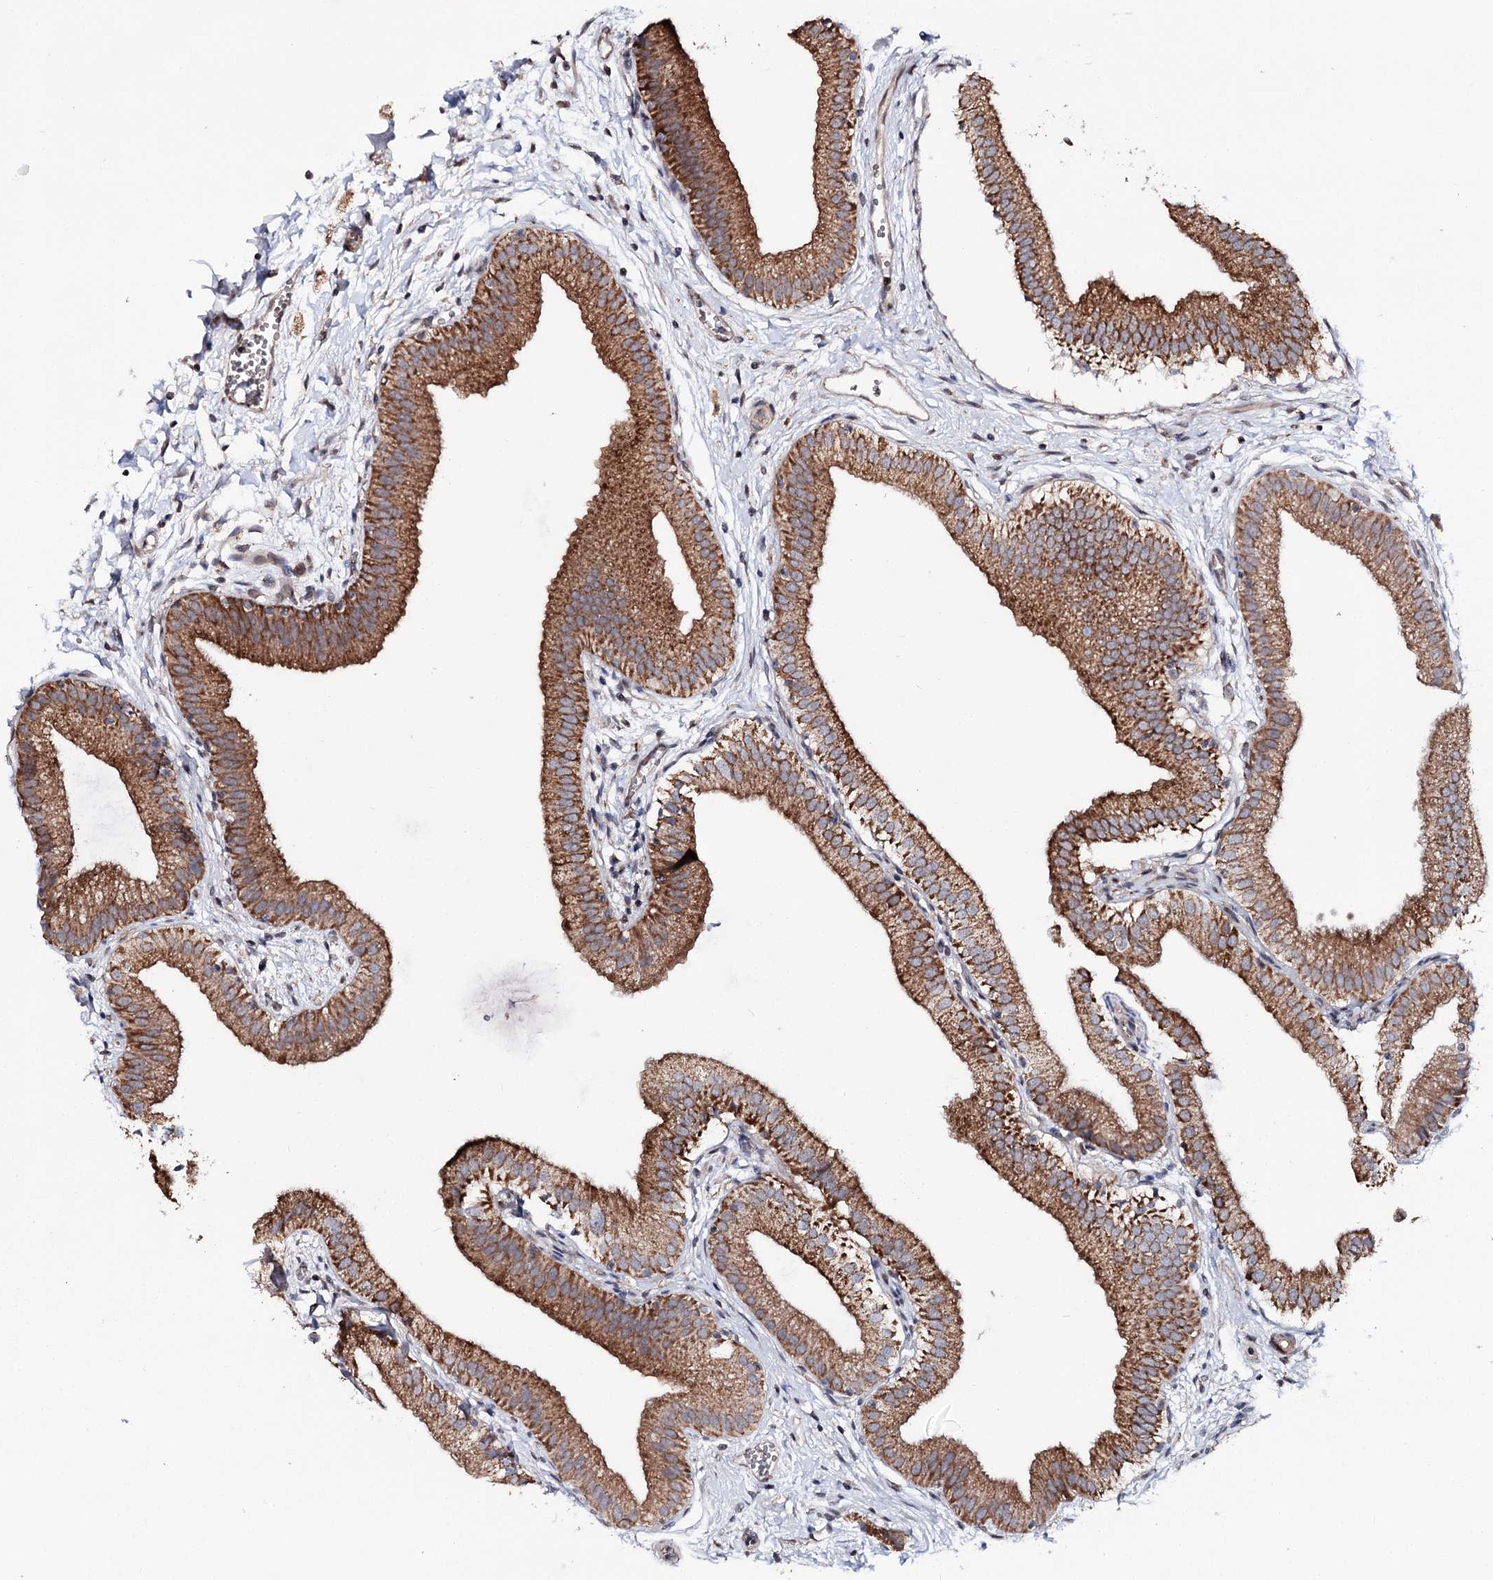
{"staining": {"intensity": "strong", "quantity": ">75%", "location": "cytoplasmic/membranous"}, "tissue": "gallbladder", "cell_type": "Glandular cells", "image_type": "normal", "snomed": [{"axis": "morphology", "description": "Normal tissue, NOS"}, {"axis": "topography", "description": "Gallbladder"}], "caption": "This histopathology image shows IHC staining of benign human gallbladder, with high strong cytoplasmic/membranous positivity in approximately >75% of glandular cells.", "gene": "MSANTD2", "patient": {"sex": "male", "age": 55}}